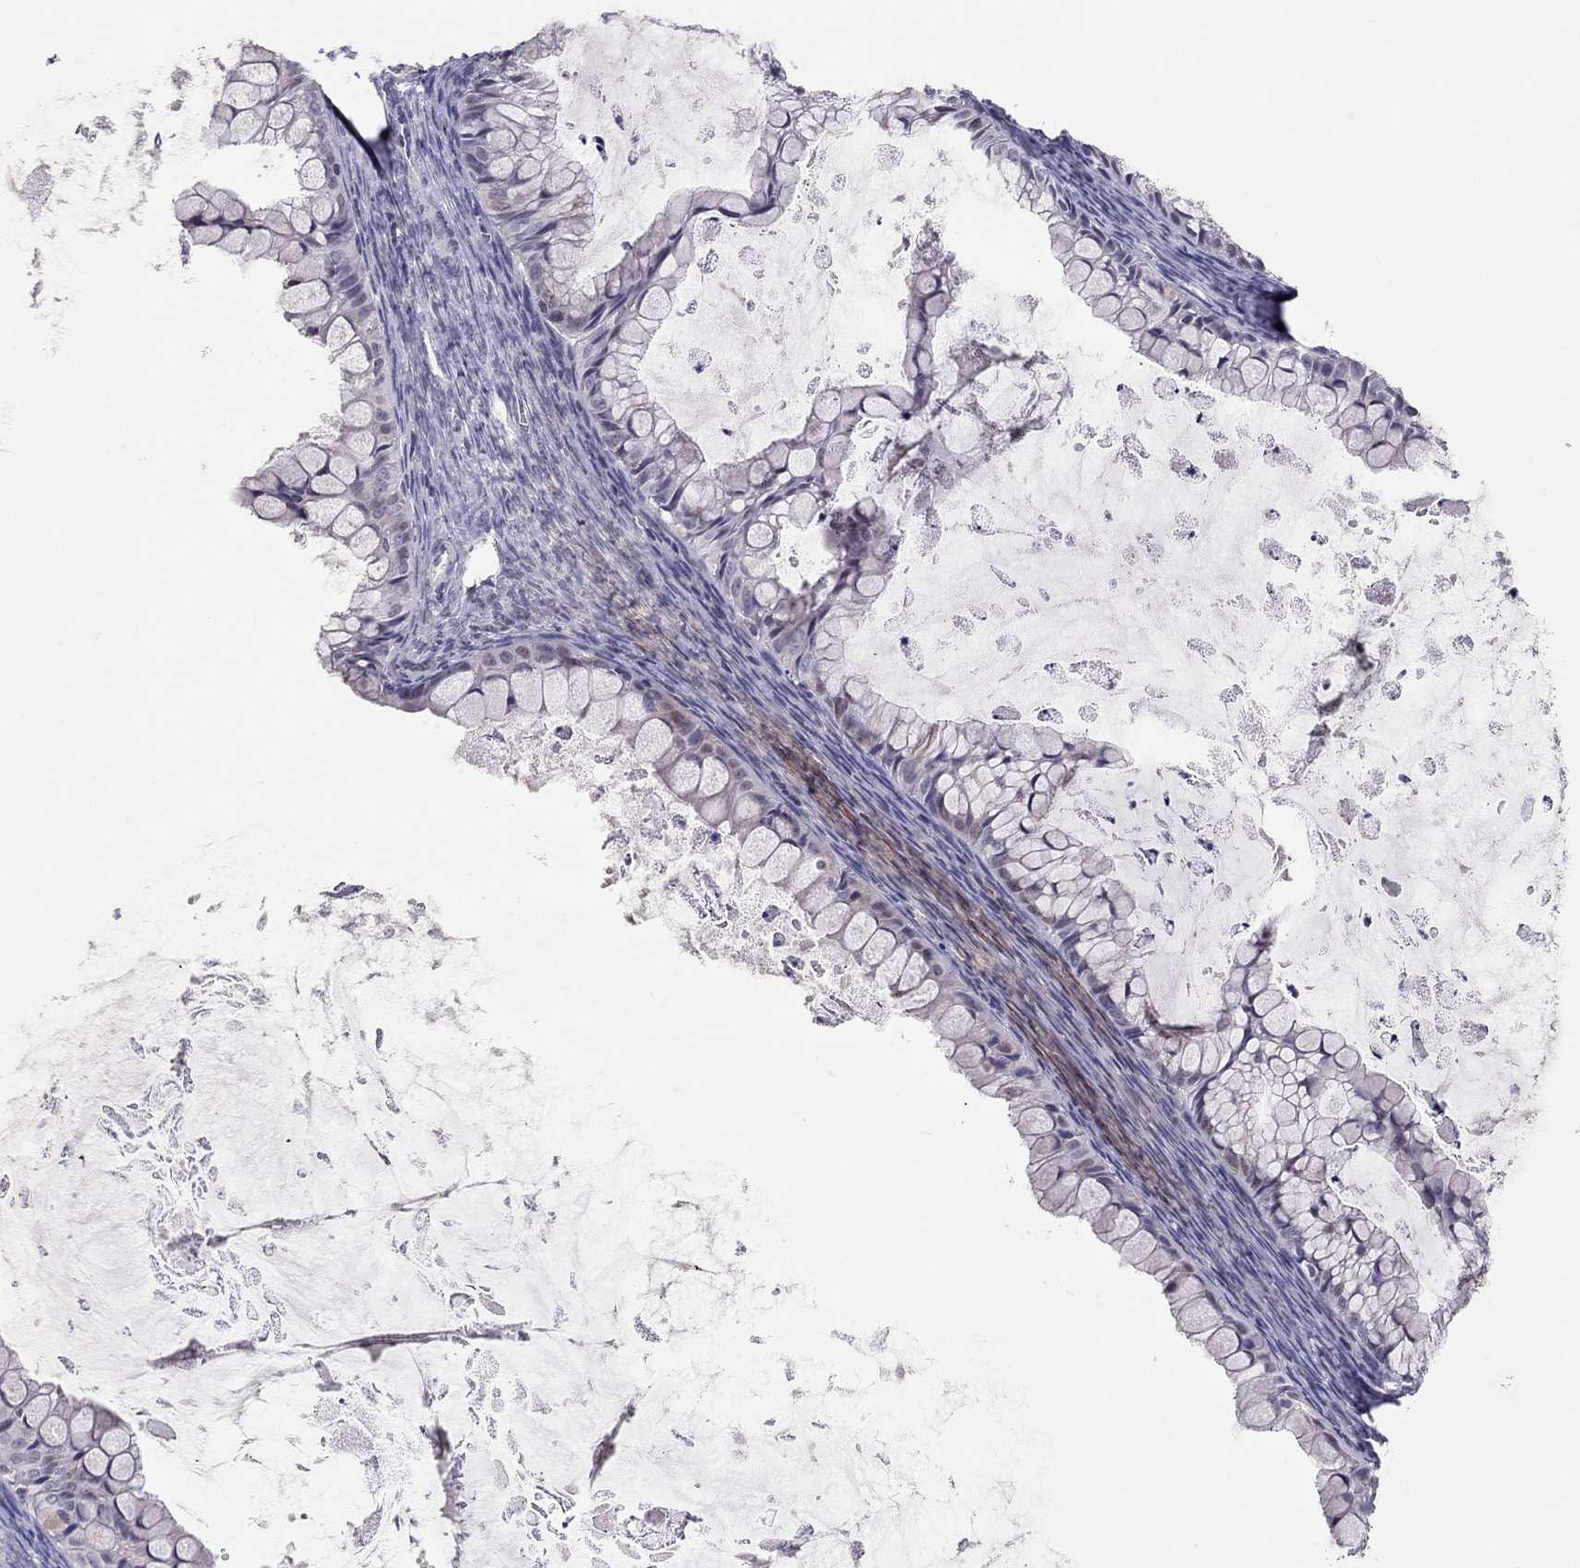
{"staining": {"intensity": "negative", "quantity": "none", "location": "none"}, "tissue": "ovarian cancer", "cell_type": "Tumor cells", "image_type": "cancer", "snomed": [{"axis": "morphology", "description": "Cystadenocarcinoma, mucinous, NOS"}, {"axis": "topography", "description": "Ovary"}], "caption": "The image displays no staining of tumor cells in ovarian cancer.", "gene": "TSHB", "patient": {"sex": "female", "age": 35}}